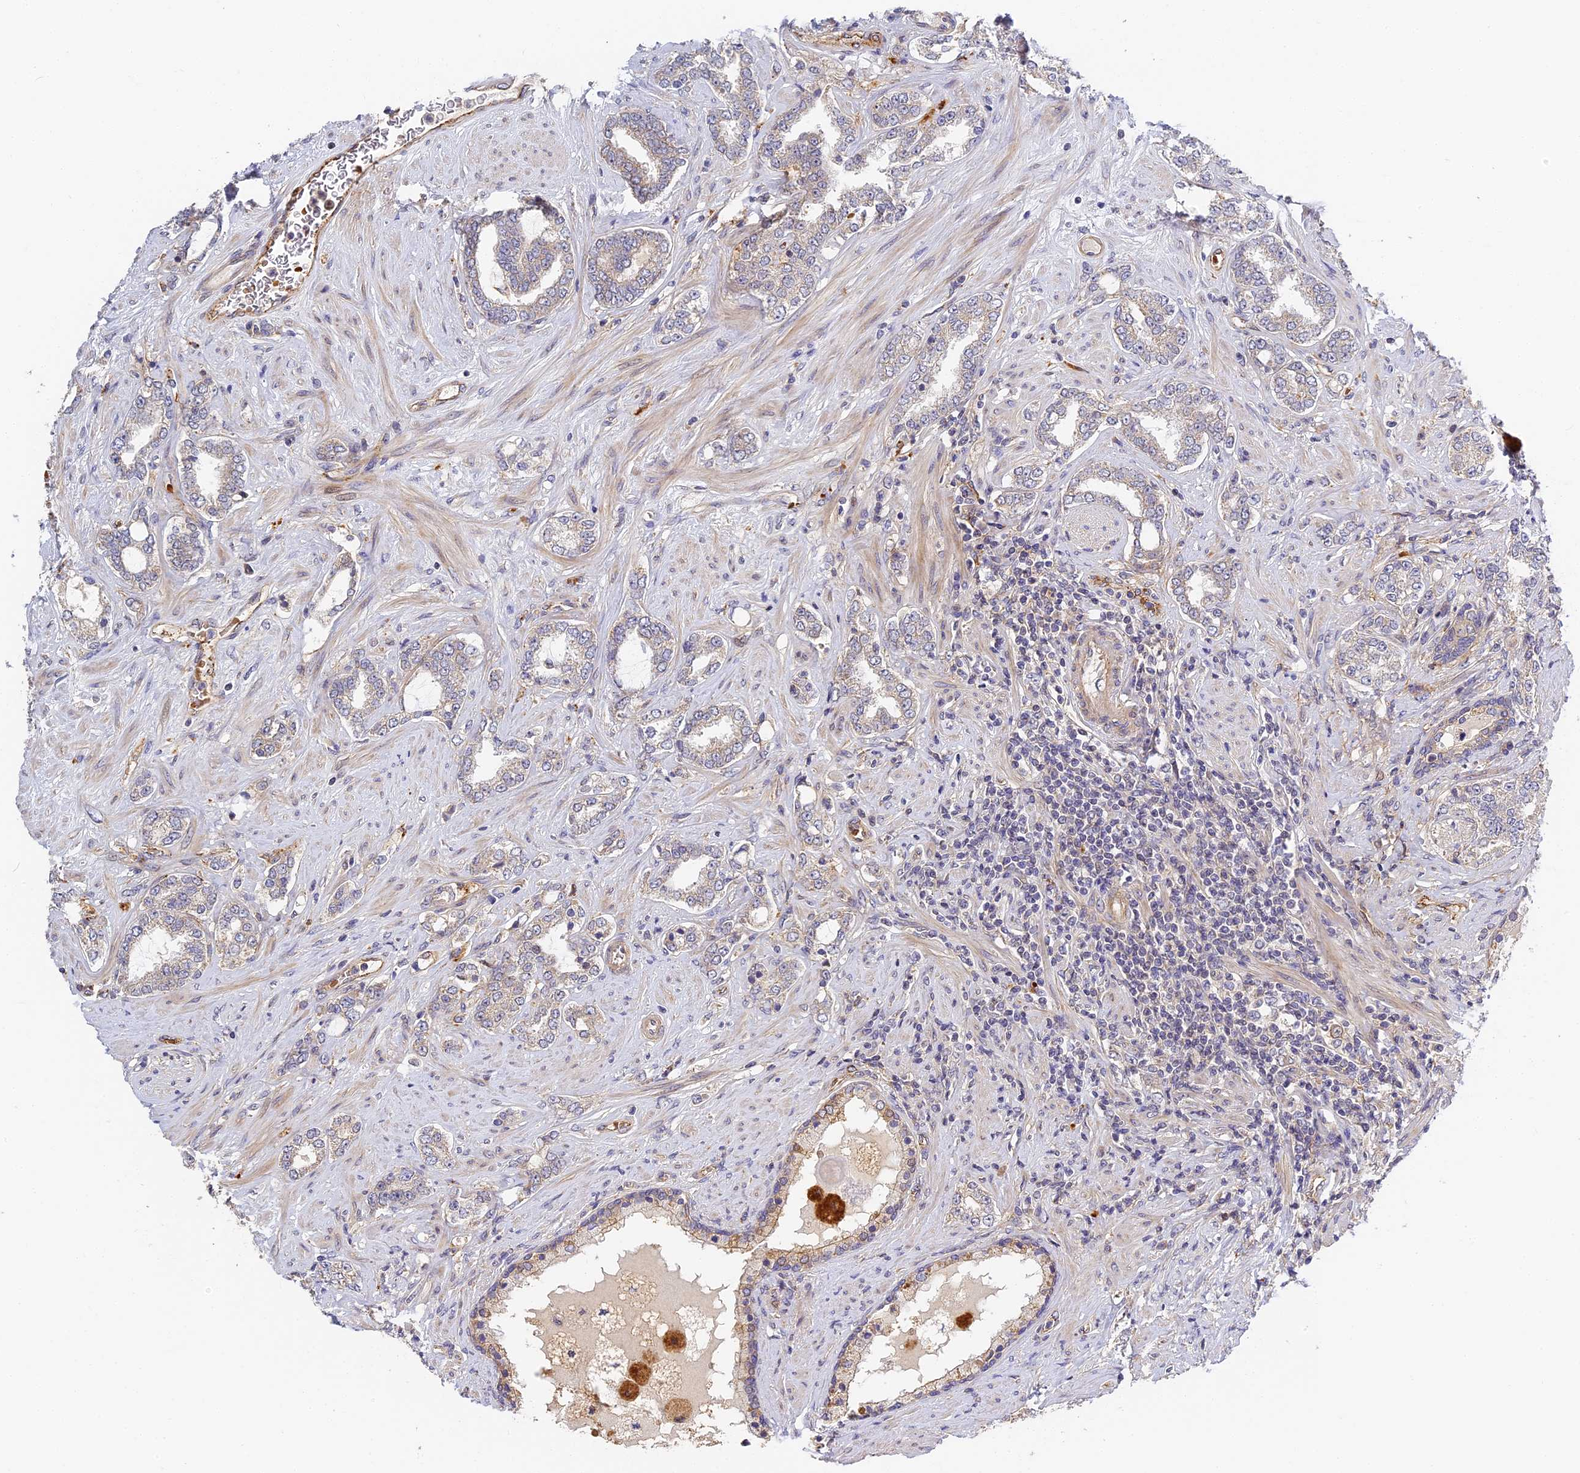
{"staining": {"intensity": "negative", "quantity": "none", "location": "none"}, "tissue": "prostate cancer", "cell_type": "Tumor cells", "image_type": "cancer", "snomed": [{"axis": "morphology", "description": "Adenocarcinoma, High grade"}, {"axis": "topography", "description": "Prostate"}], "caption": "Tumor cells show no significant staining in prostate cancer (adenocarcinoma (high-grade)).", "gene": "MISP3", "patient": {"sex": "male", "age": 64}}